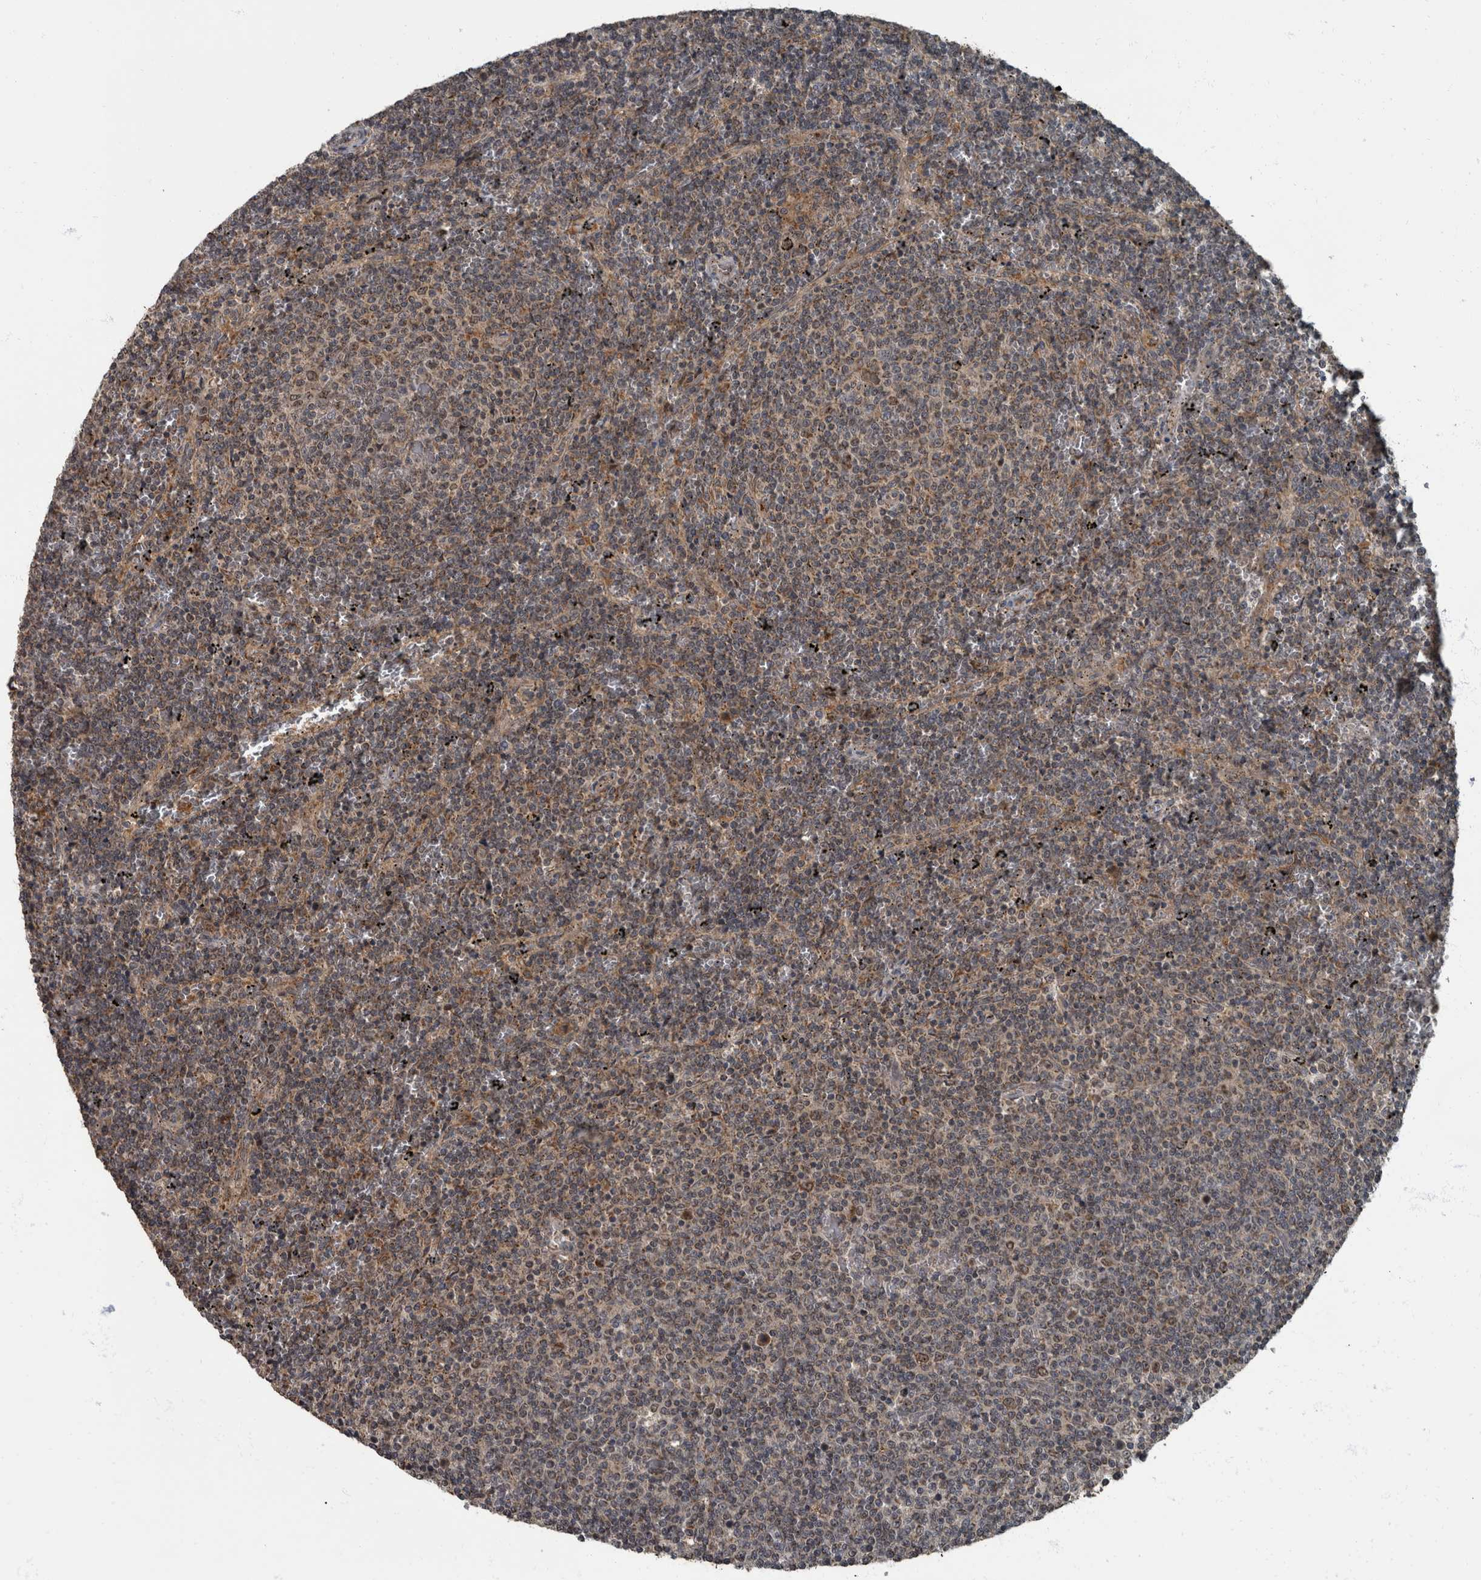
{"staining": {"intensity": "weak", "quantity": "25%-75%", "location": "cytoplasmic/membranous"}, "tissue": "lymphoma", "cell_type": "Tumor cells", "image_type": "cancer", "snomed": [{"axis": "morphology", "description": "Malignant lymphoma, non-Hodgkin's type, Low grade"}, {"axis": "topography", "description": "Spleen"}], "caption": "A high-resolution histopathology image shows immunohistochemistry (IHC) staining of lymphoma, which demonstrates weak cytoplasmic/membranous staining in about 25%-75% of tumor cells.", "gene": "RABGGTB", "patient": {"sex": "female", "age": 50}}